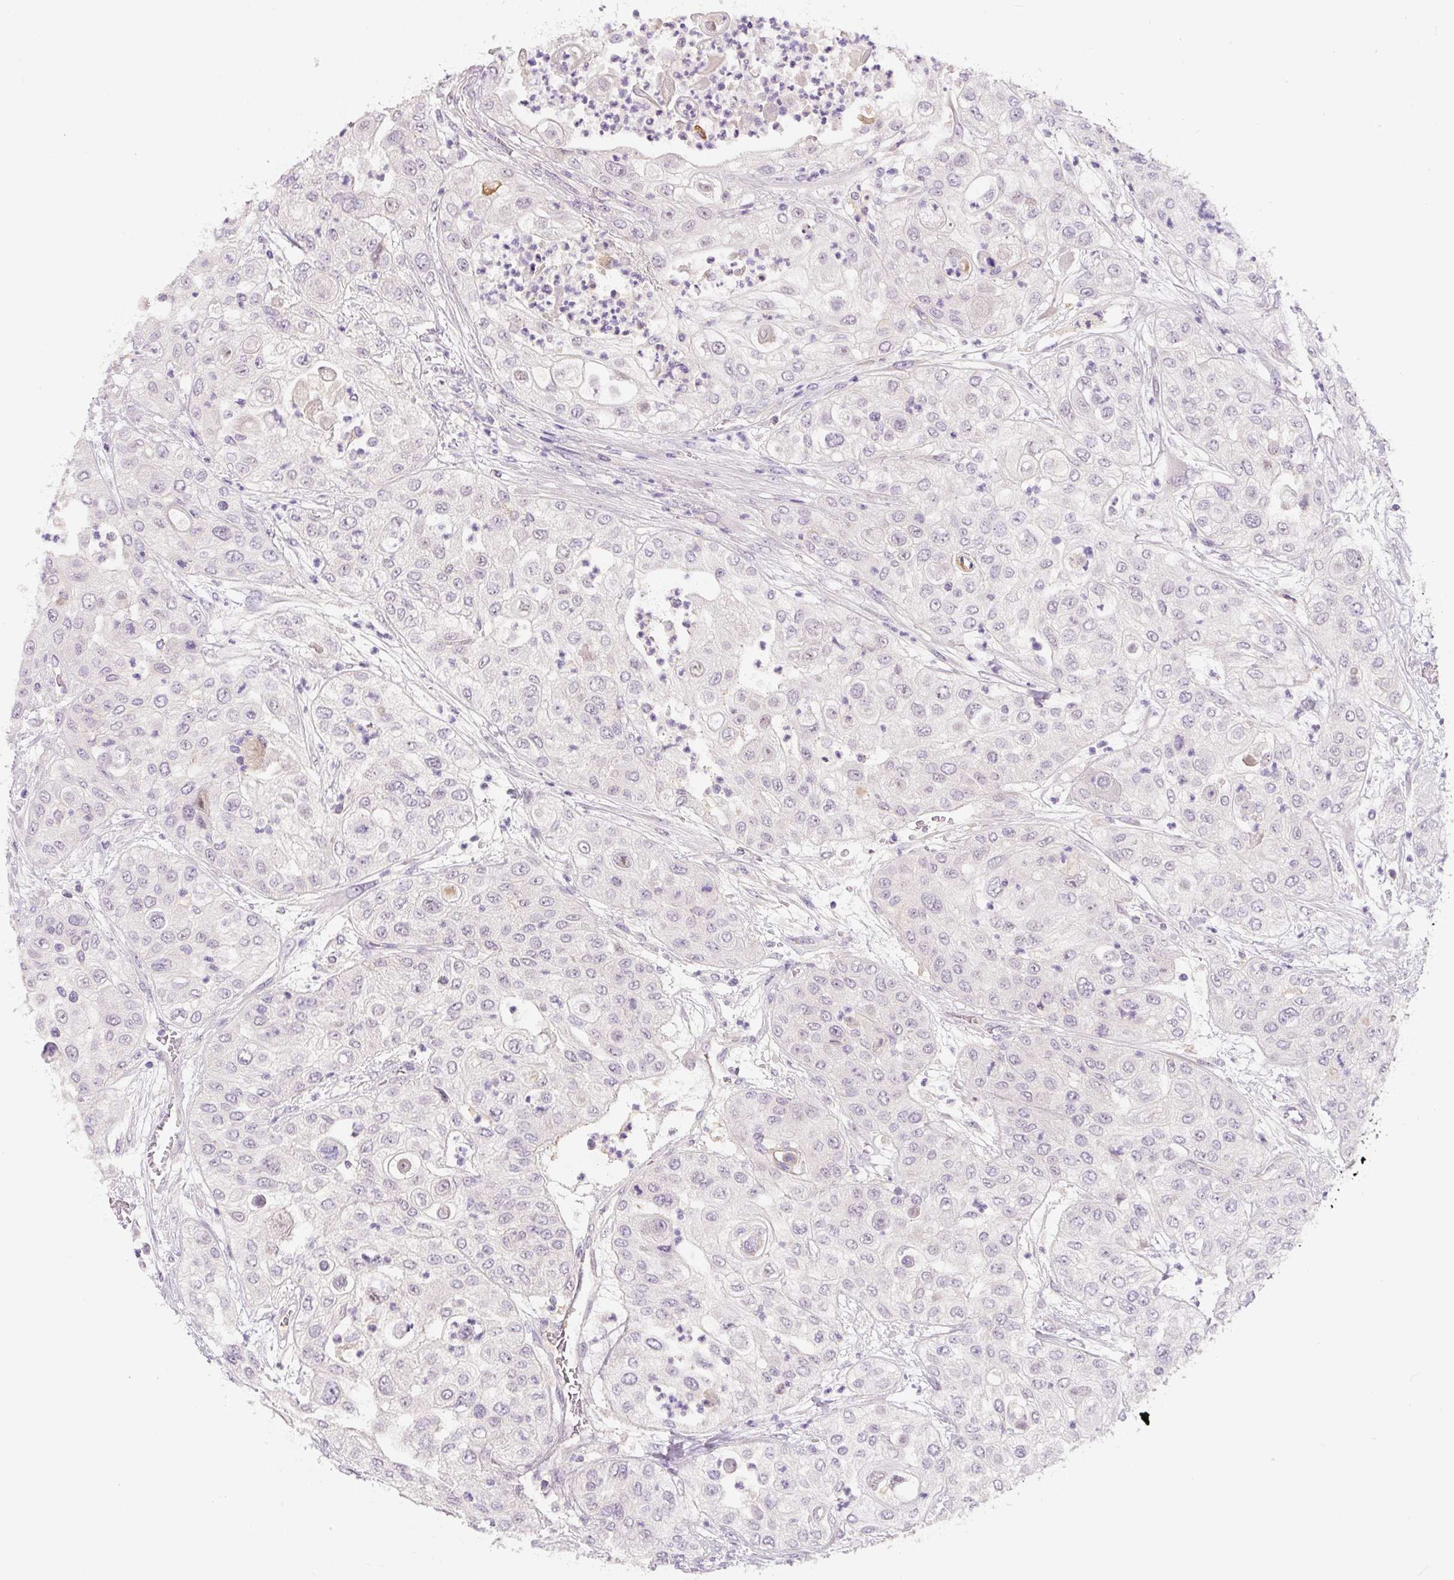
{"staining": {"intensity": "negative", "quantity": "none", "location": "none"}, "tissue": "urothelial cancer", "cell_type": "Tumor cells", "image_type": "cancer", "snomed": [{"axis": "morphology", "description": "Urothelial carcinoma, High grade"}, {"axis": "topography", "description": "Urinary bladder"}], "caption": "Tumor cells show no significant staining in high-grade urothelial carcinoma. (DAB immunohistochemistry, high magnification).", "gene": "PWWP3B", "patient": {"sex": "female", "age": 79}}